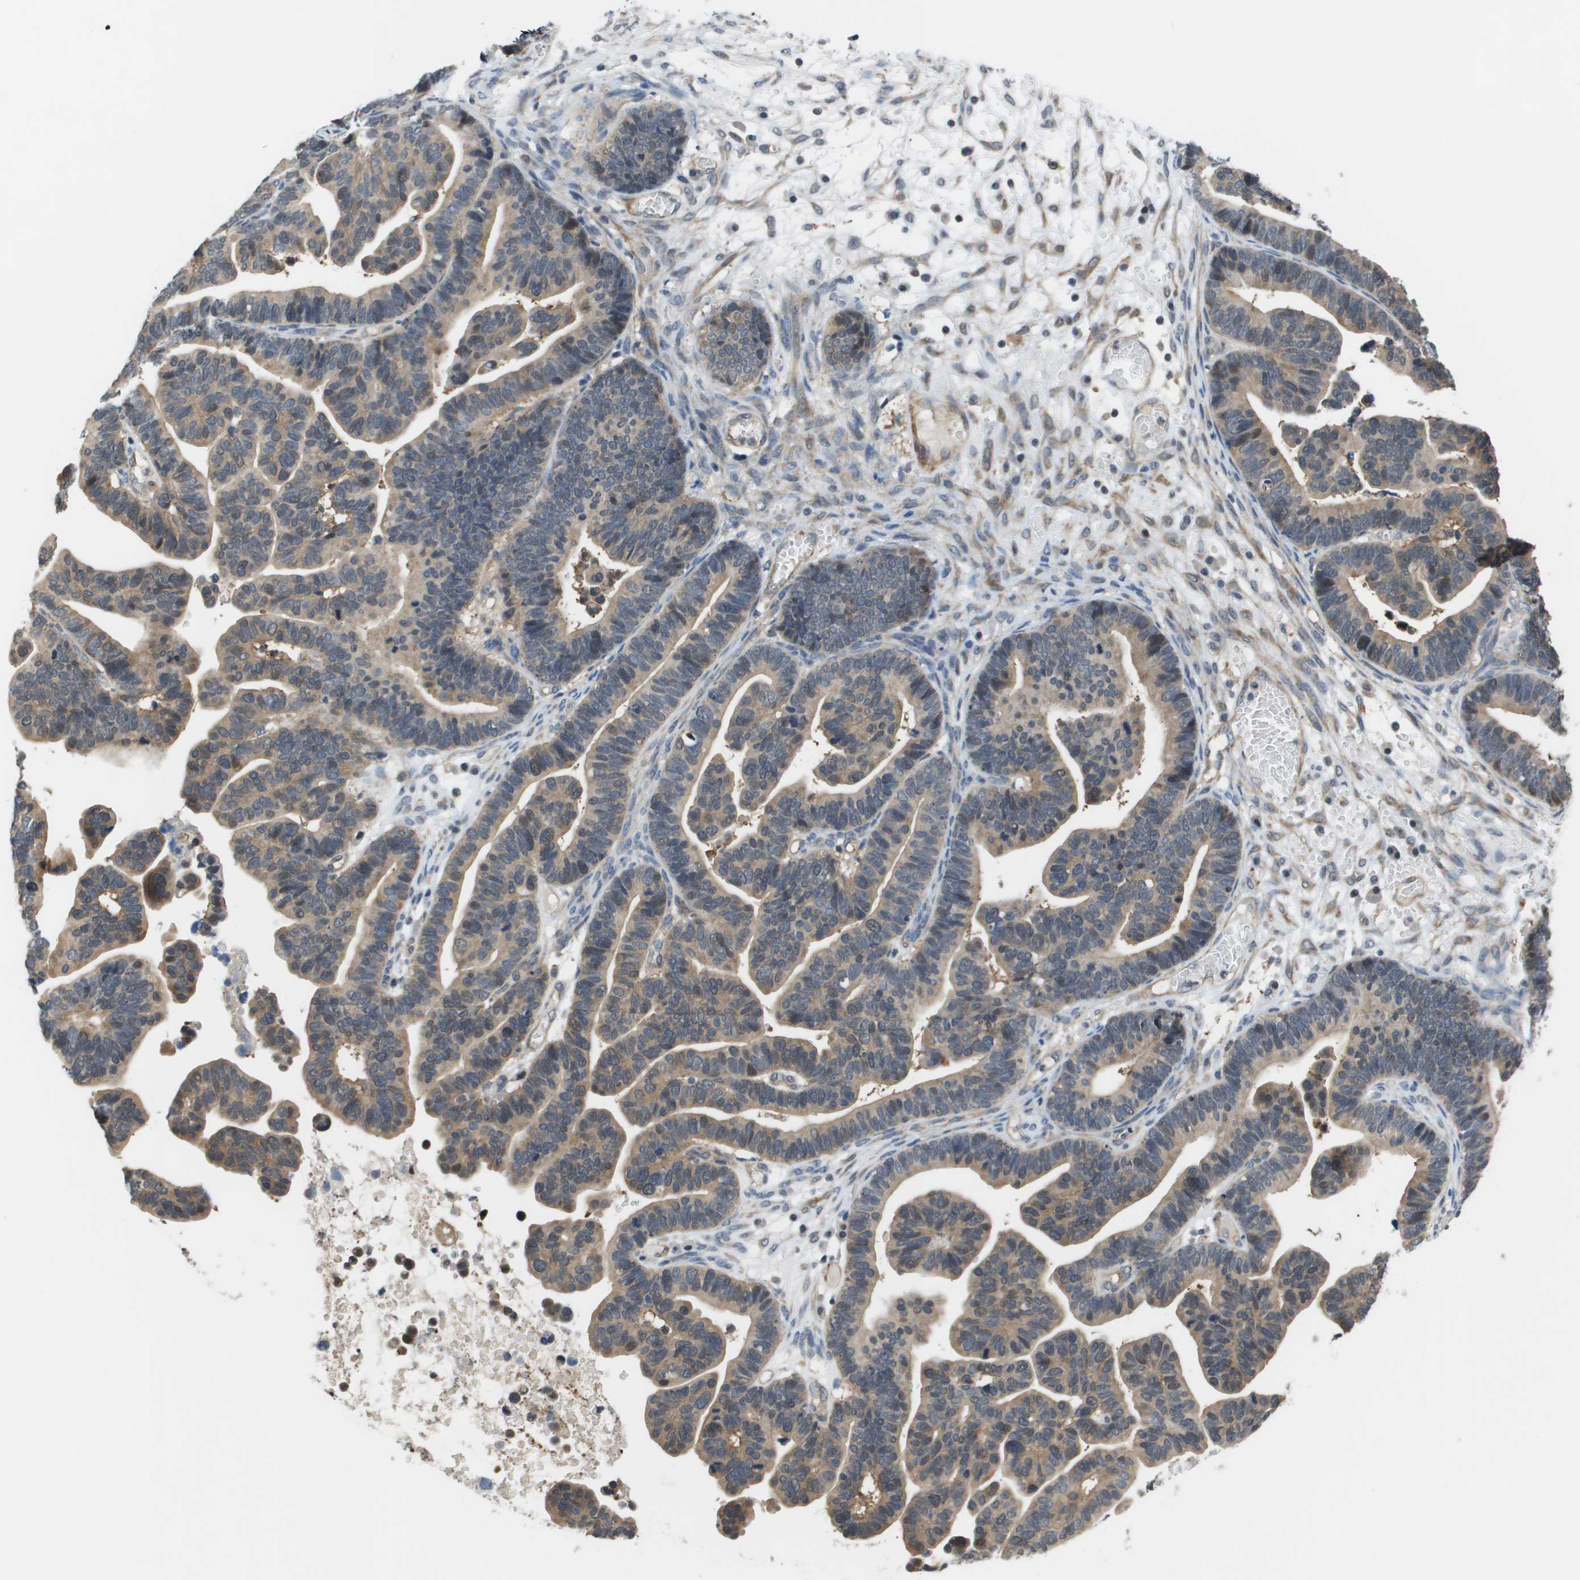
{"staining": {"intensity": "moderate", "quantity": ">75%", "location": "cytoplasmic/membranous"}, "tissue": "ovarian cancer", "cell_type": "Tumor cells", "image_type": "cancer", "snomed": [{"axis": "morphology", "description": "Cystadenocarcinoma, serous, NOS"}, {"axis": "topography", "description": "Ovary"}], "caption": "Ovarian serous cystadenocarcinoma stained with a brown dye exhibits moderate cytoplasmic/membranous positive expression in about >75% of tumor cells.", "gene": "ENPP5", "patient": {"sex": "female", "age": 56}}